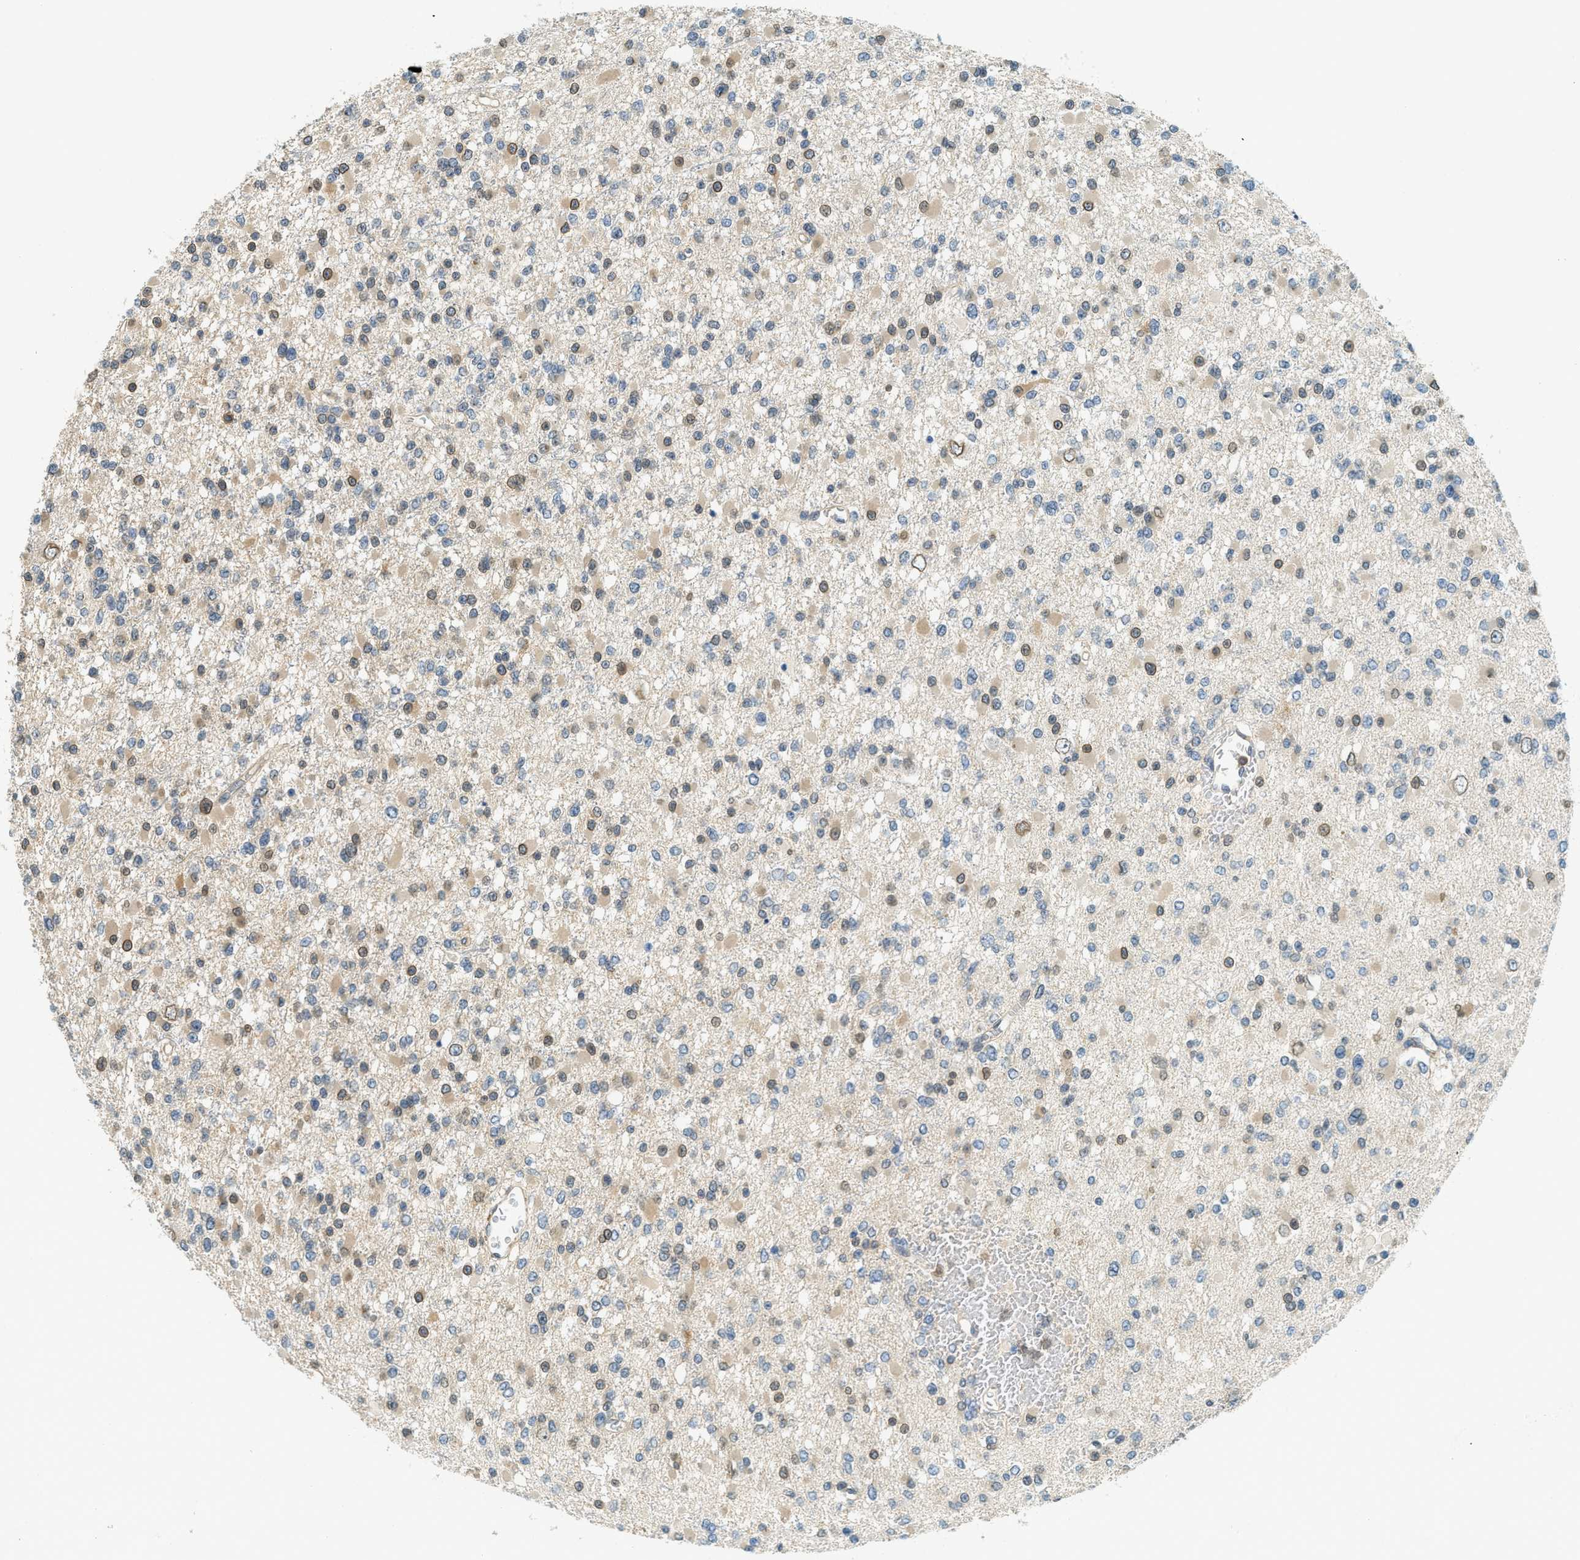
{"staining": {"intensity": "strong", "quantity": "25%-75%", "location": "cytoplasmic/membranous,nuclear"}, "tissue": "glioma", "cell_type": "Tumor cells", "image_type": "cancer", "snomed": [{"axis": "morphology", "description": "Glioma, malignant, Low grade"}, {"axis": "topography", "description": "Brain"}], "caption": "This is an image of immunohistochemistry staining of malignant low-grade glioma, which shows strong positivity in the cytoplasmic/membranous and nuclear of tumor cells.", "gene": "GMPPB", "patient": {"sex": "female", "age": 22}}